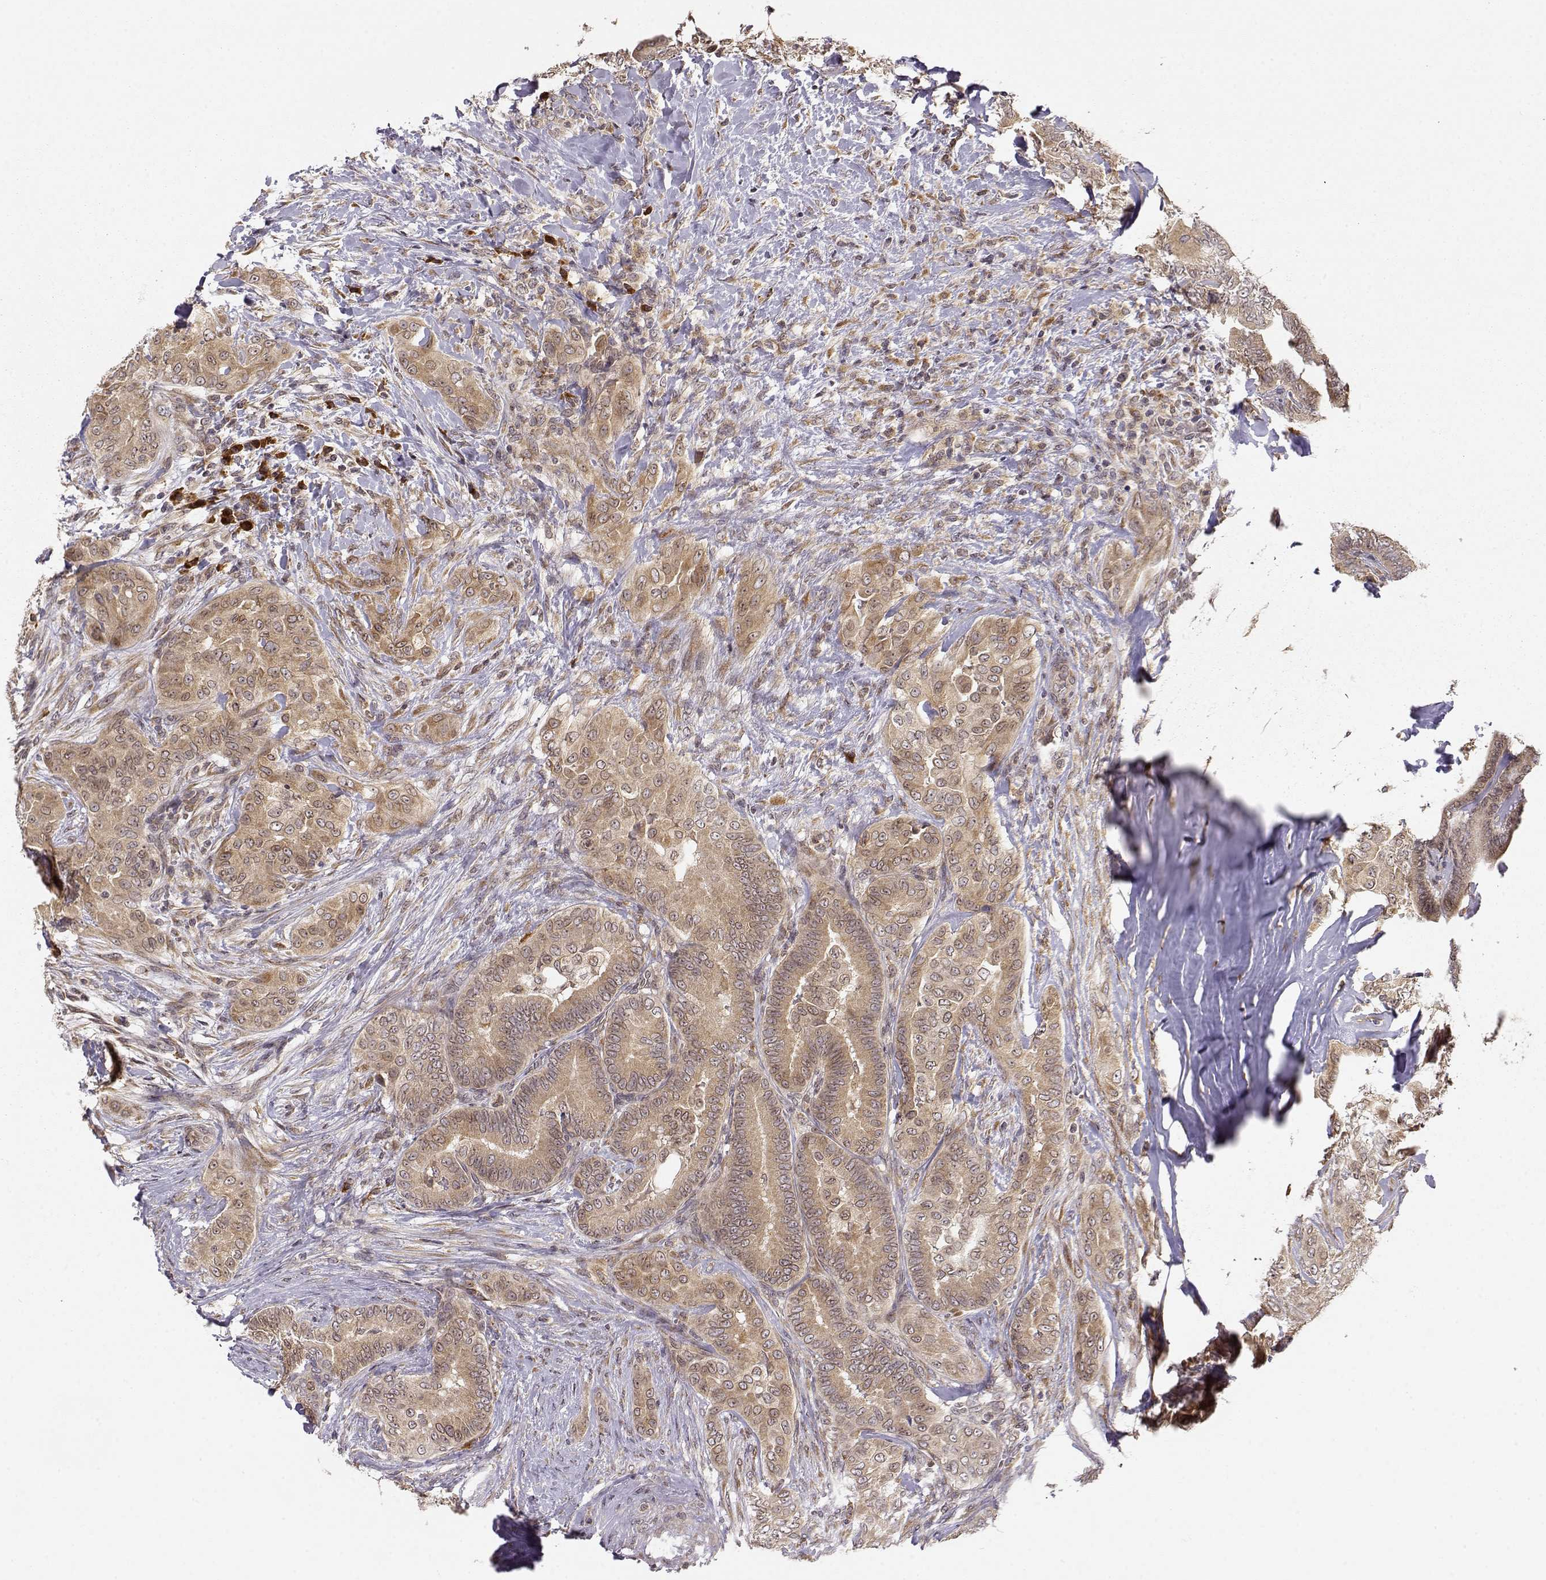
{"staining": {"intensity": "weak", "quantity": ">75%", "location": "cytoplasmic/membranous"}, "tissue": "thyroid cancer", "cell_type": "Tumor cells", "image_type": "cancer", "snomed": [{"axis": "morphology", "description": "Papillary adenocarcinoma, NOS"}, {"axis": "topography", "description": "Thyroid gland"}], "caption": "IHC of human thyroid cancer exhibits low levels of weak cytoplasmic/membranous staining in about >75% of tumor cells.", "gene": "ERGIC2", "patient": {"sex": "male", "age": 61}}